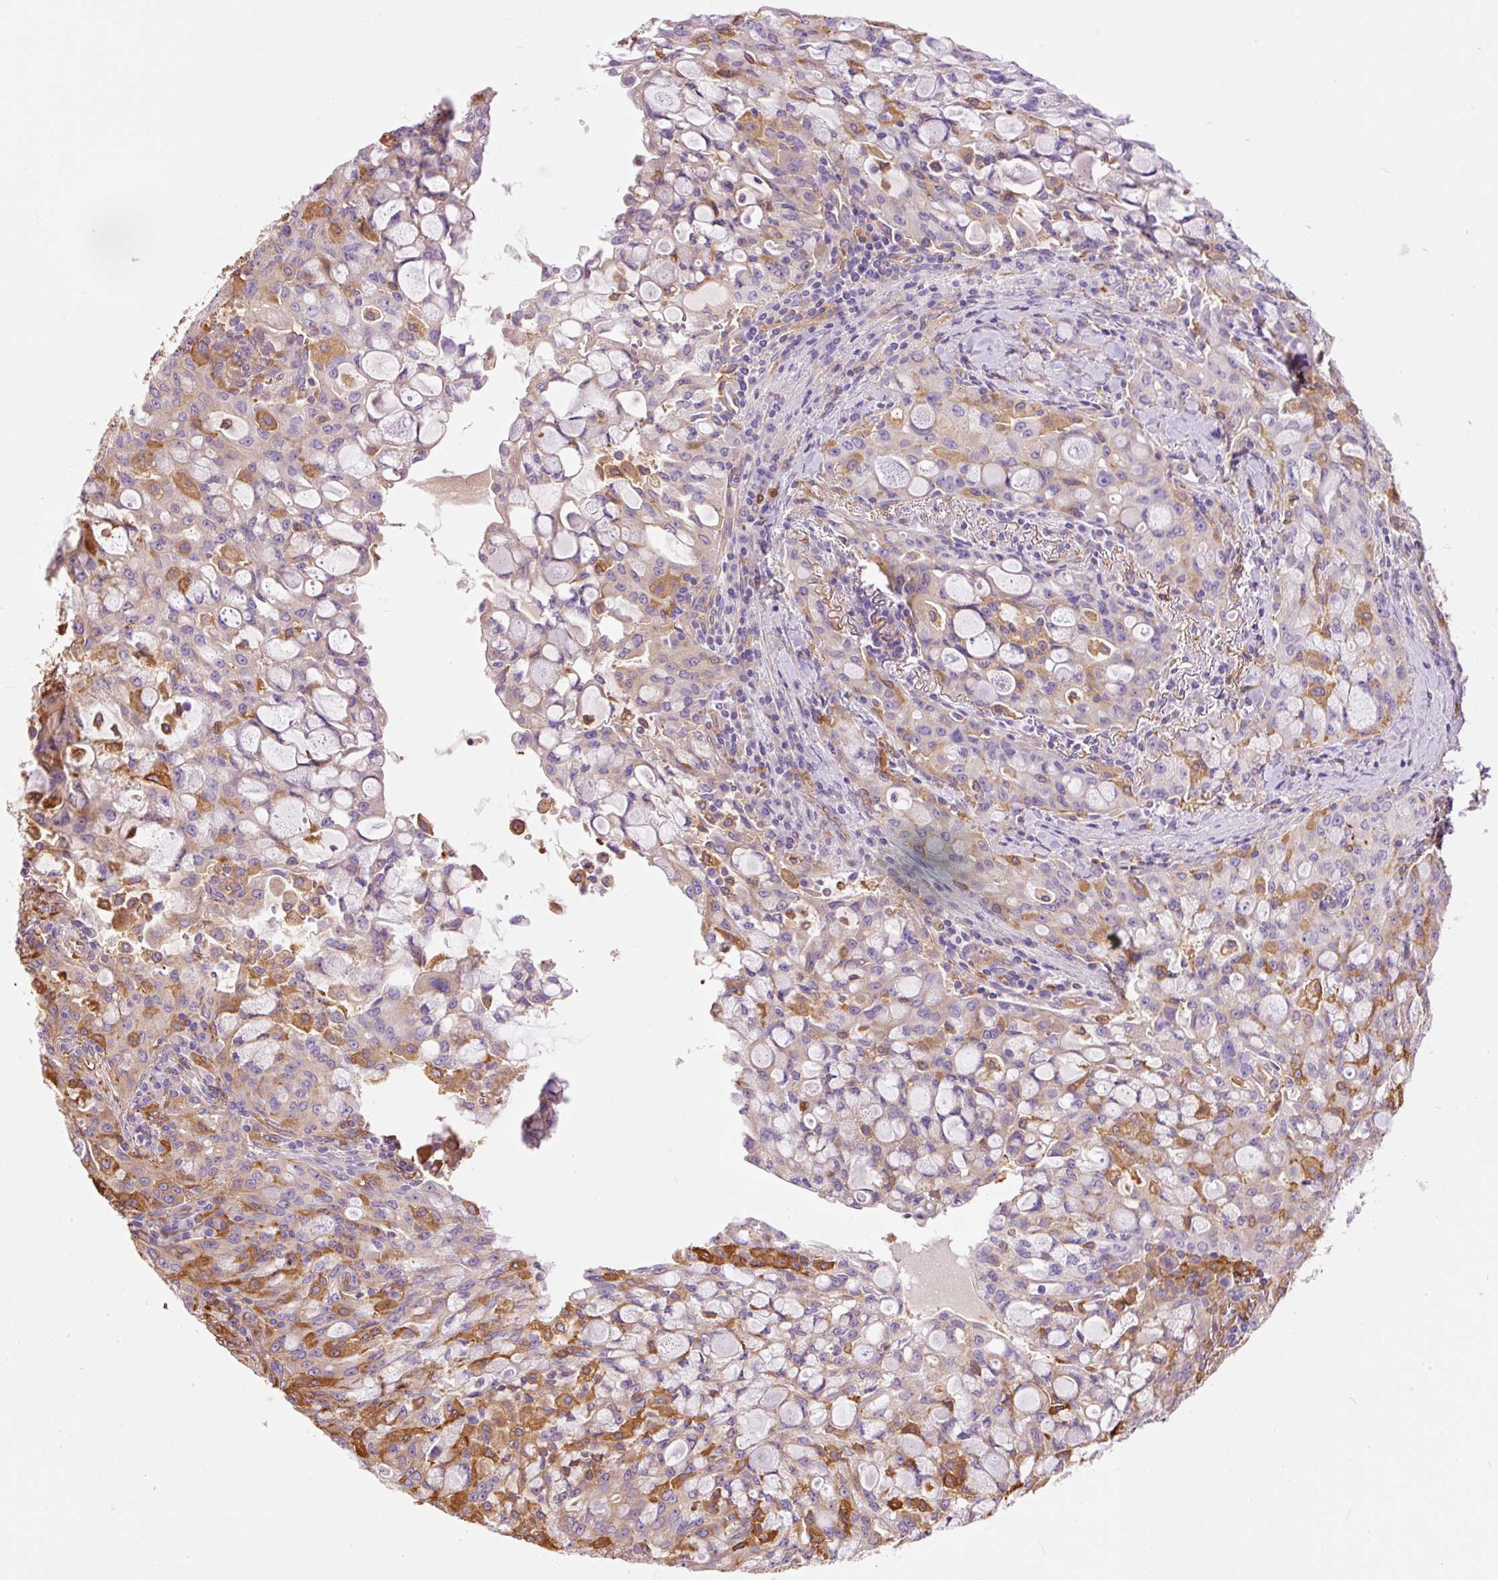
{"staining": {"intensity": "moderate", "quantity": "<25%", "location": "cytoplasmic/membranous"}, "tissue": "lung cancer", "cell_type": "Tumor cells", "image_type": "cancer", "snomed": [{"axis": "morphology", "description": "Adenocarcinoma, NOS"}, {"axis": "topography", "description": "Lung"}], "caption": "Adenocarcinoma (lung) stained with DAB (3,3'-diaminobenzidine) immunohistochemistry (IHC) displays low levels of moderate cytoplasmic/membranous expression in about <25% of tumor cells.", "gene": "IL10RB", "patient": {"sex": "female", "age": 44}}